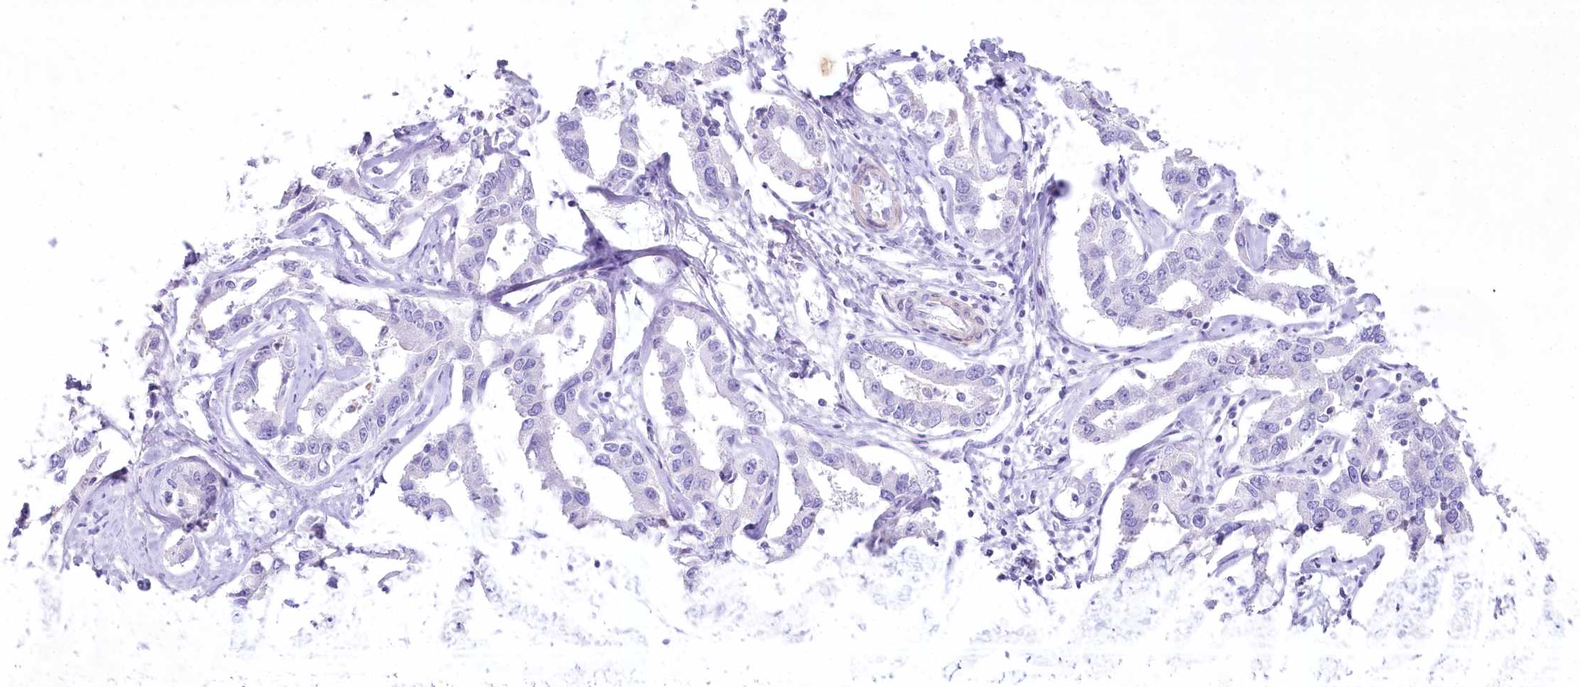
{"staining": {"intensity": "negative", "quantity": "none", "location": "none"}, "tissue": "liver cancer", "cell_type": "Tumor cells", "image_type": "cancer", "snomed": [{"axis": "morphology", "description": "Cholangiocarcinoma"}, {"axis": "topography", "description": "Liver"}], "caption": "High magnification brightfield microscopy of cholangiocarcinoma (liver) stained with DAB (brown) and counterstained with hematoxylin (blue): tumor cells show no significant positivity.", "gene": "MYOZ1", "patient": {"sex": "male", "age": 59}}